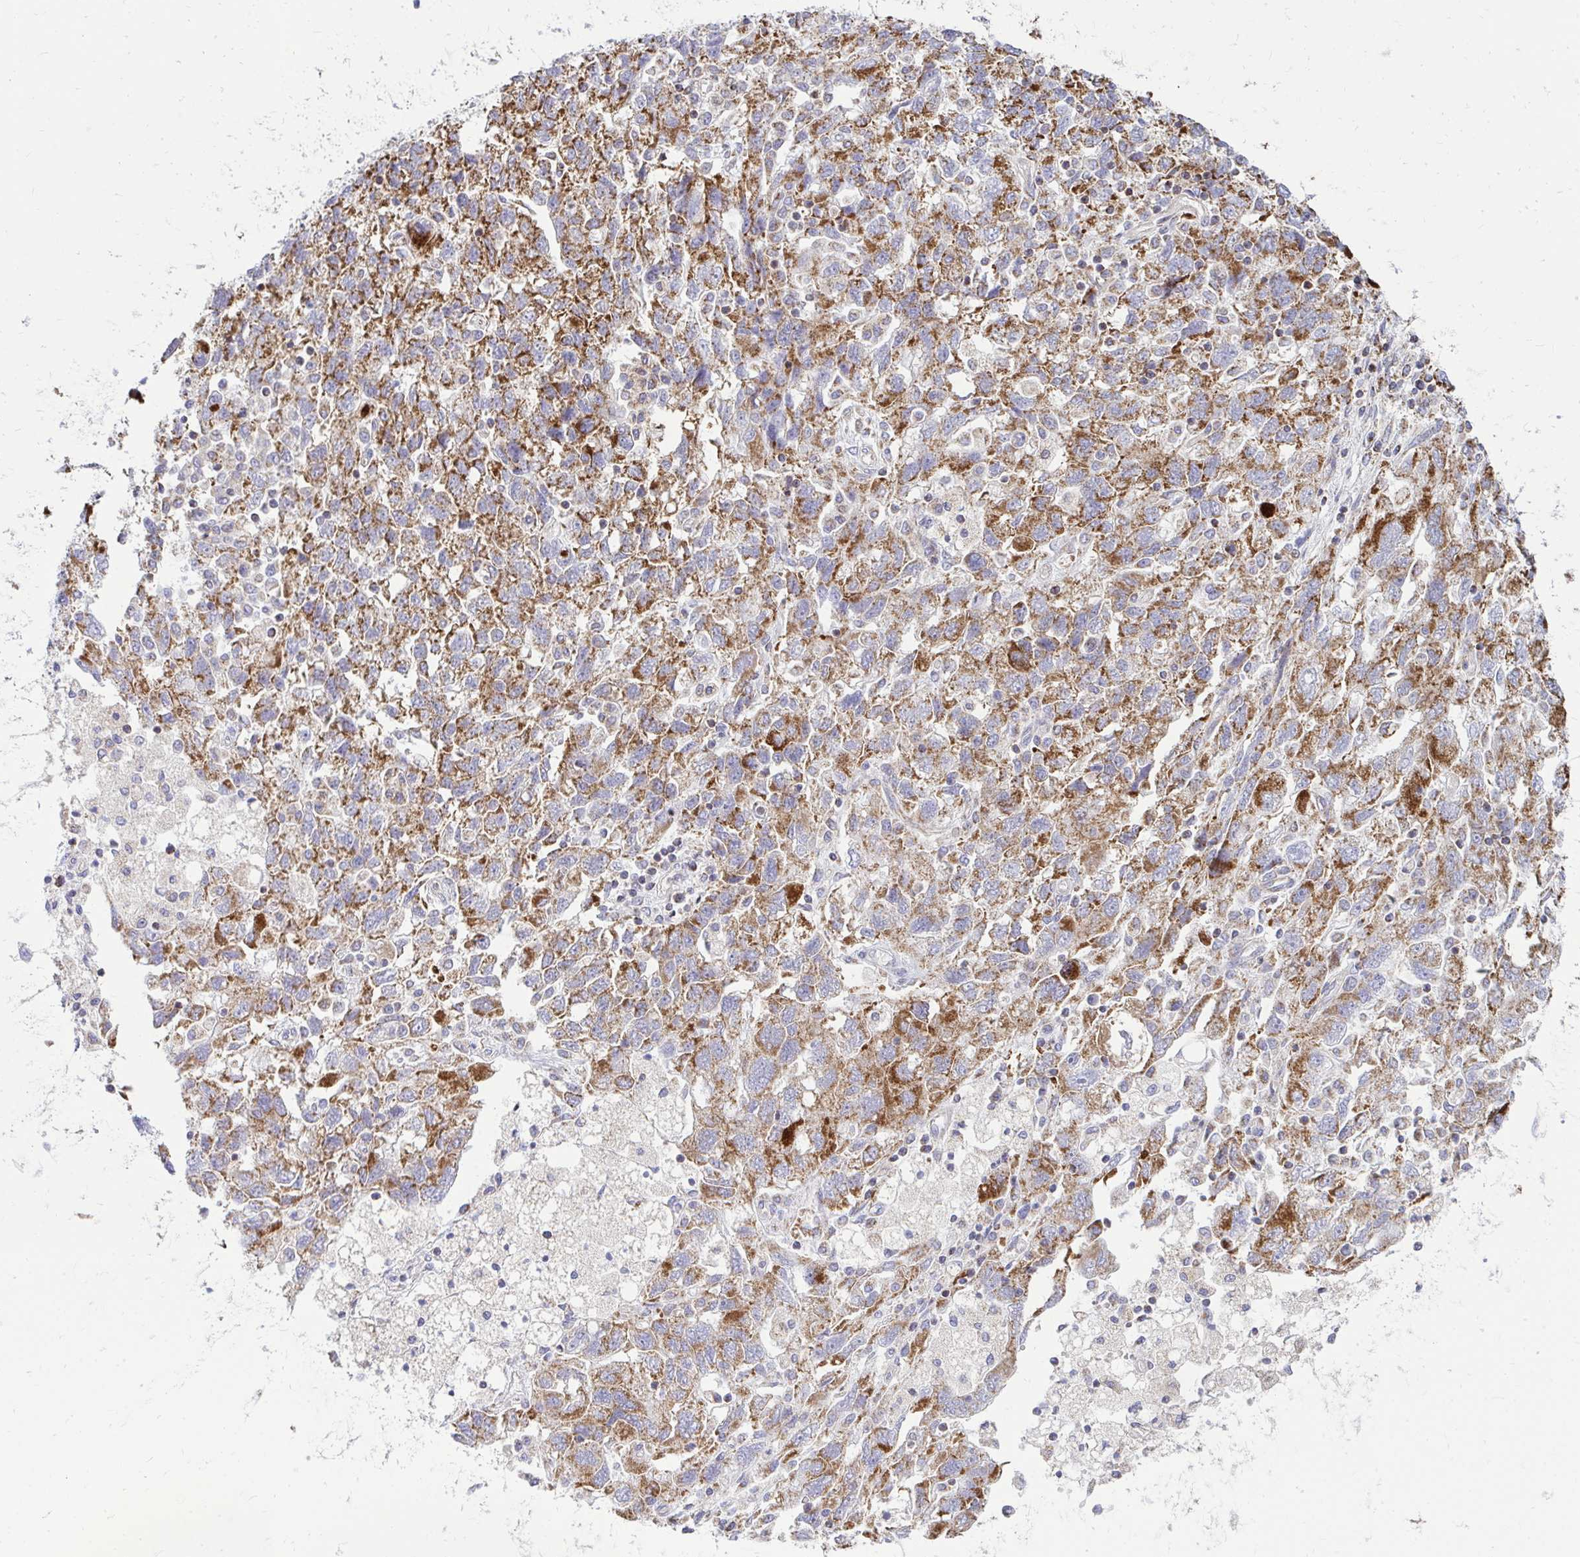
{"staining": {"intensity": "moderate", "quantity": ">75%", "location": "cytoplasmic/membranous"}, "tissue": "ovarian cancer", "cell_type": "Tumor cells", "image_type": "cancer", "snomed": [{"axis": "morphology", "description": "Carcinoma, NOS"}, {"axis": "morphology", "description": "Cystadenocarcinoma, serous, NOS"}, {"axis": "topography", "description": "Ovary"}], "caption": "There is medium levels of moderate cytoplasmic/membranous expression in tumor cells of ovarian serous cystadenocarcinoma, as demonstrated by immunohistochemical staining (brown color).", "gene": "OR10R2", "patient": {"sex": "female", "age": 69}}